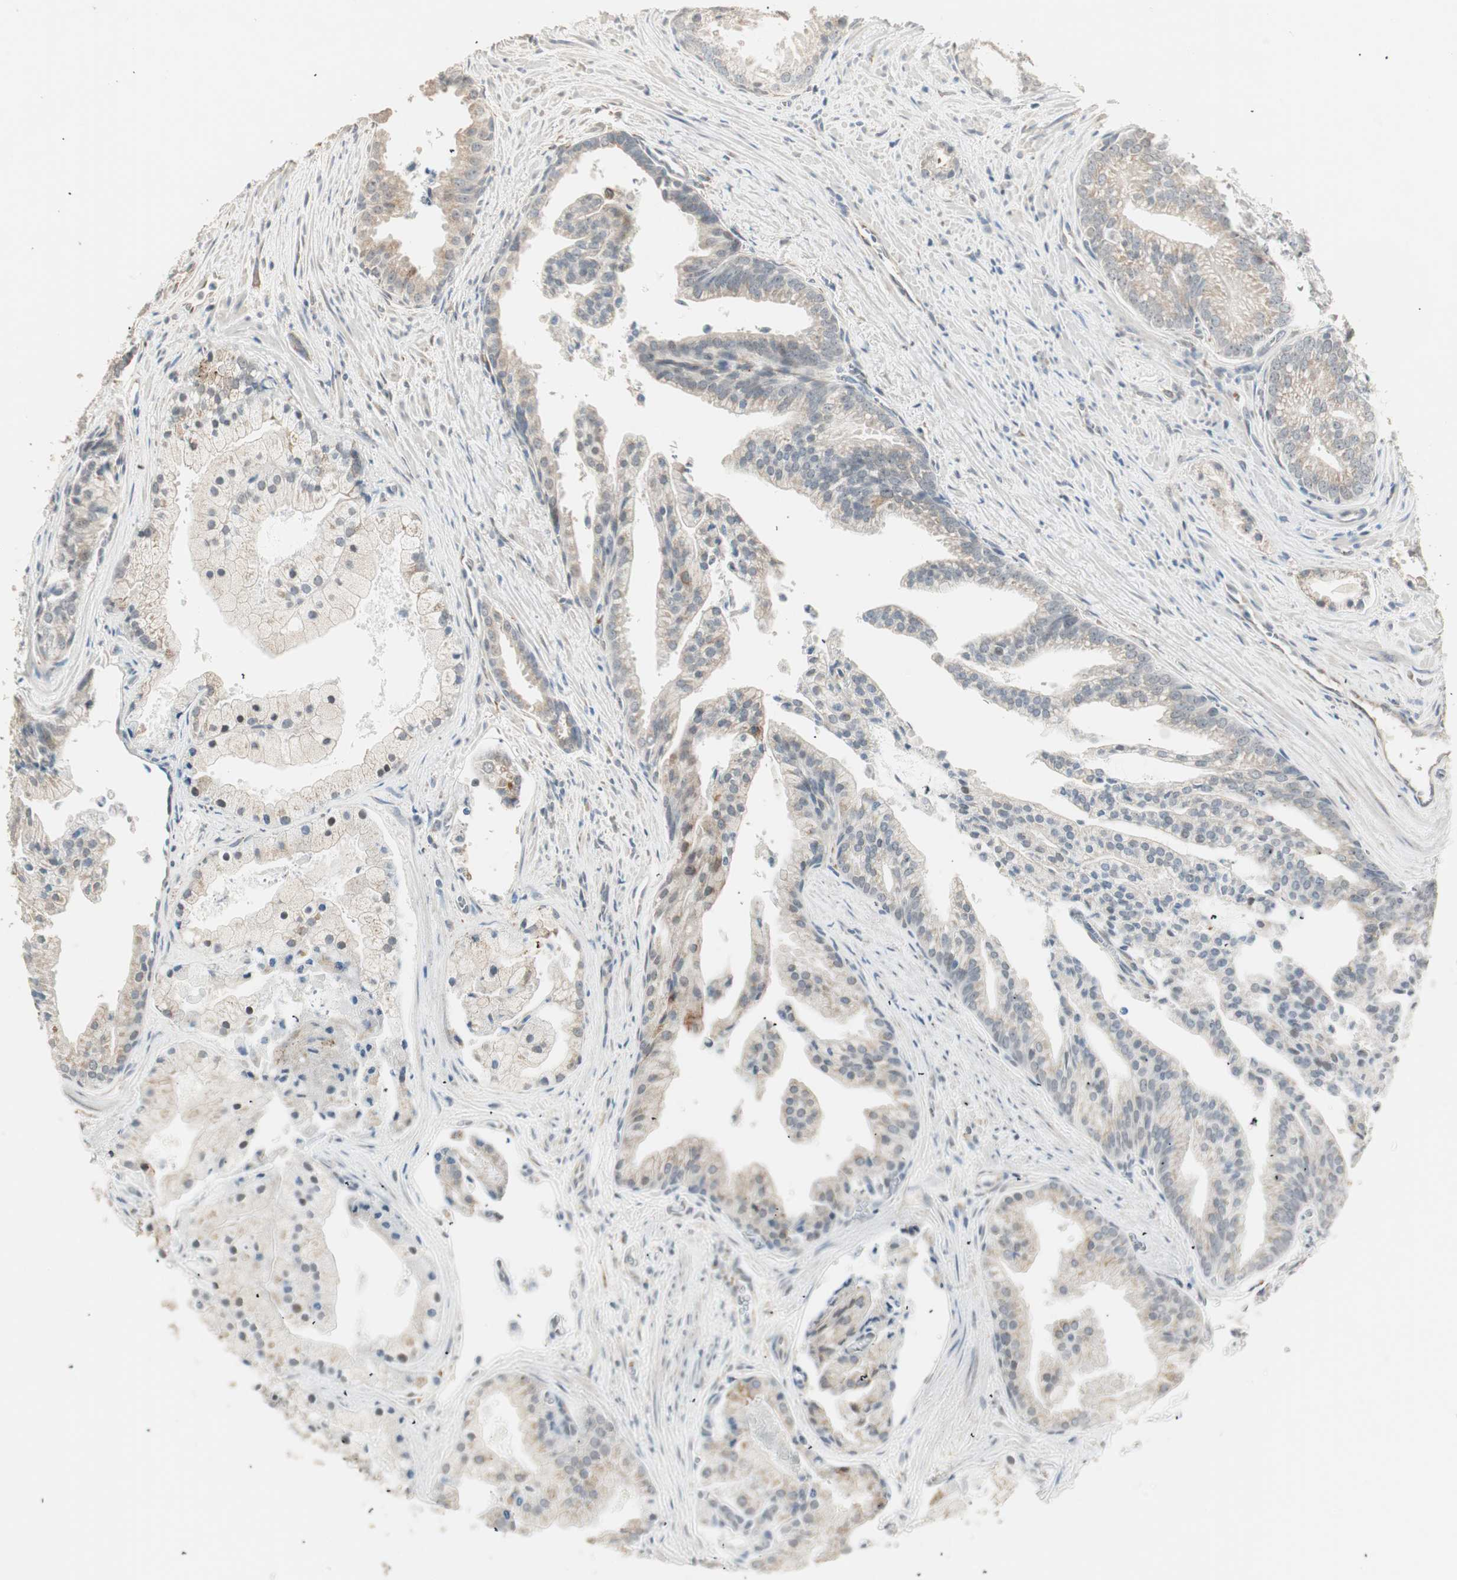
{"staining": {"intensity": "weak", "quantity": "25%-75%", "location": "cytoplasmic/membranous"}, "tissue": "prostate cancer", "cell_type": "Tumor cells", "image_type": "cancer", "snomed": [{"axis": "morphology", "description": "Adenocarcinoma, High grade"}, {"axis": "topography", "description": "Prostate"}], "caption": "A brown stain labels weak cytoplasmic/membranous expression of a protein in prostate cancer (high-grade adenocarcinoma) tumor cells.", "gene": "TASOR", "patient": {"sex": "male", "age": 67}}